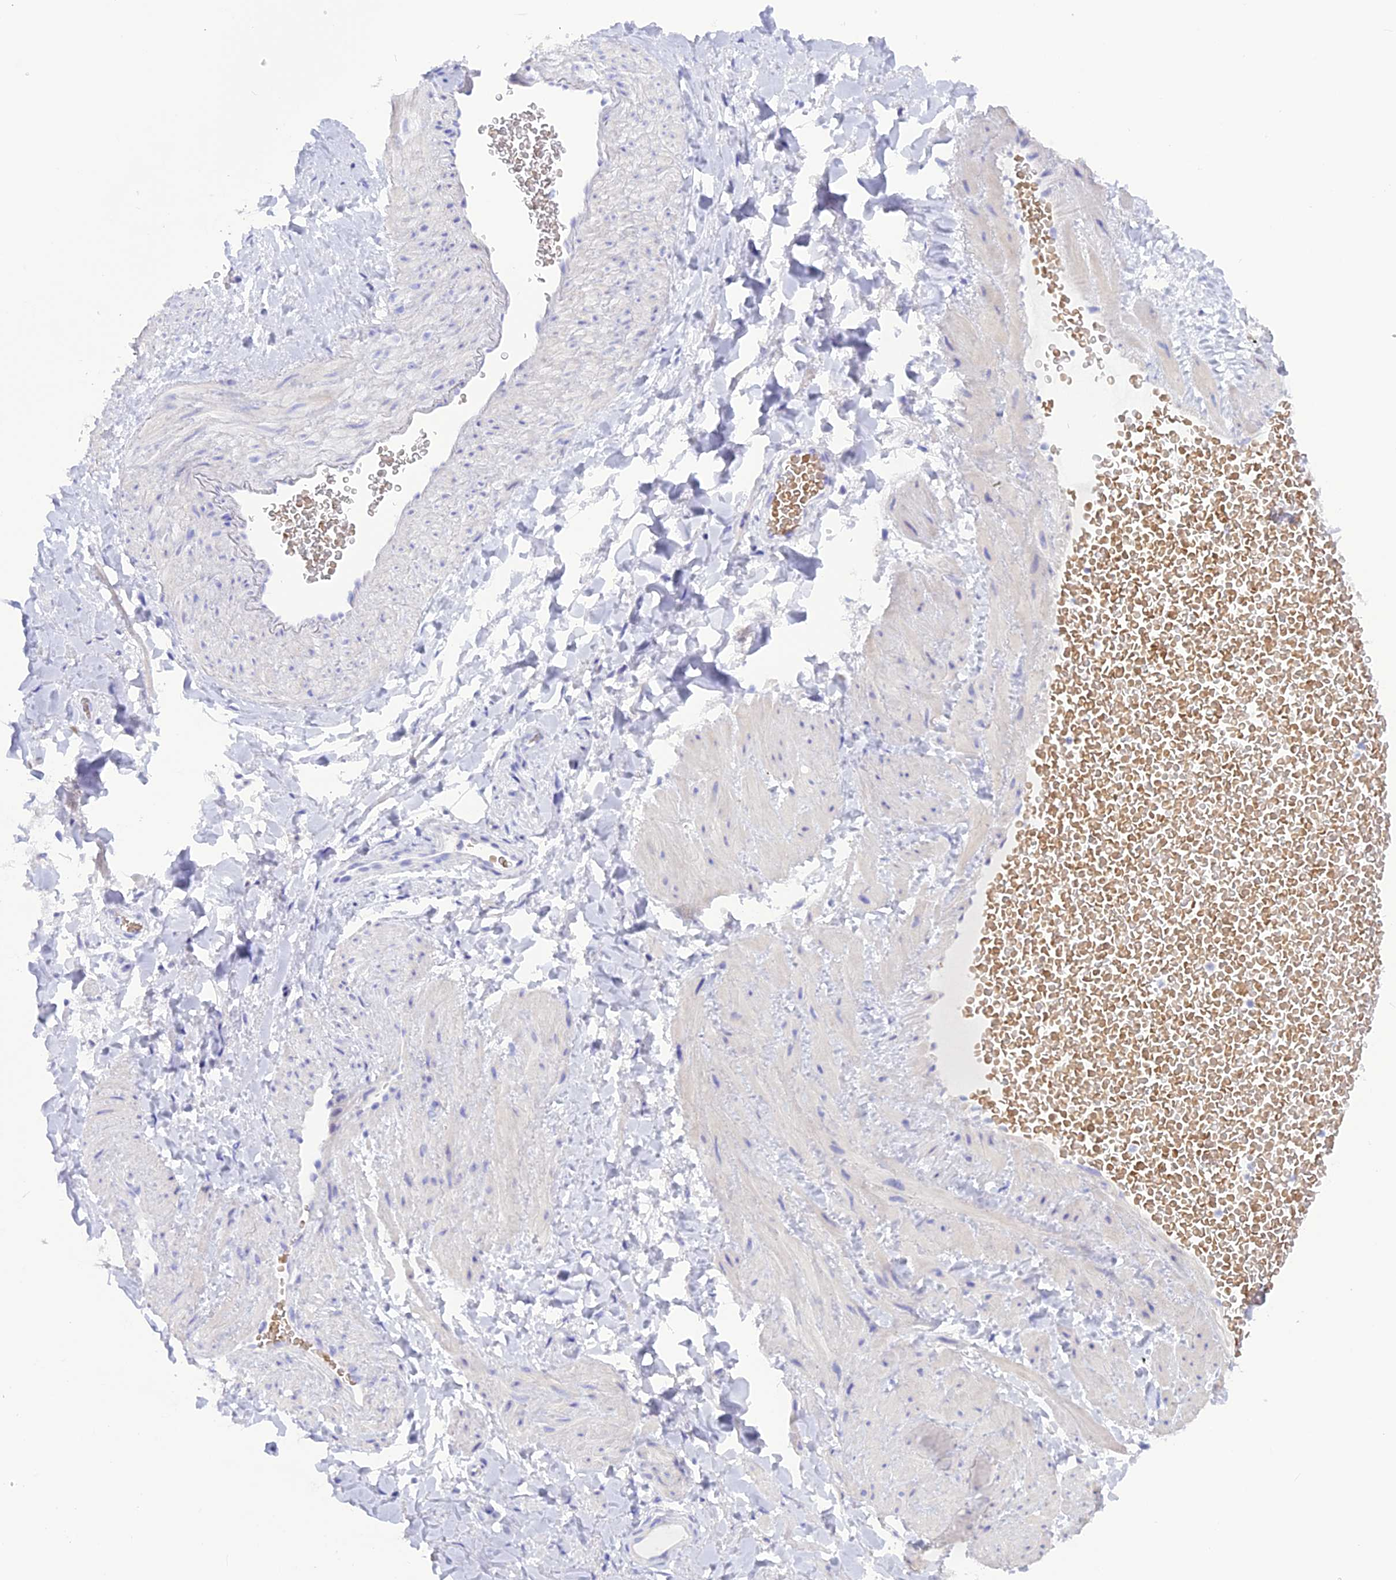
{"staining": {"intensity": "negative", "quantity": "none", "location": "none"}, "tissue": "adipose tissue", "cell_type": "Adipocytes", "image_type": "normal", "snomed": [{"axis": "morphology", "description": "Normal tissue, NOS"}, {"axis": "topography", "description": "Soft tissue"}, {"axis": "topography", "description": "Vascular tissue"}], "caption": "This is a micrograph of immunohistochemistry (IHC) staining of benign adipose tissue, which shows no expression in adipocytes.", "gene": "GLYATL1B", "patient": {"sex": "male", "age": 54}}